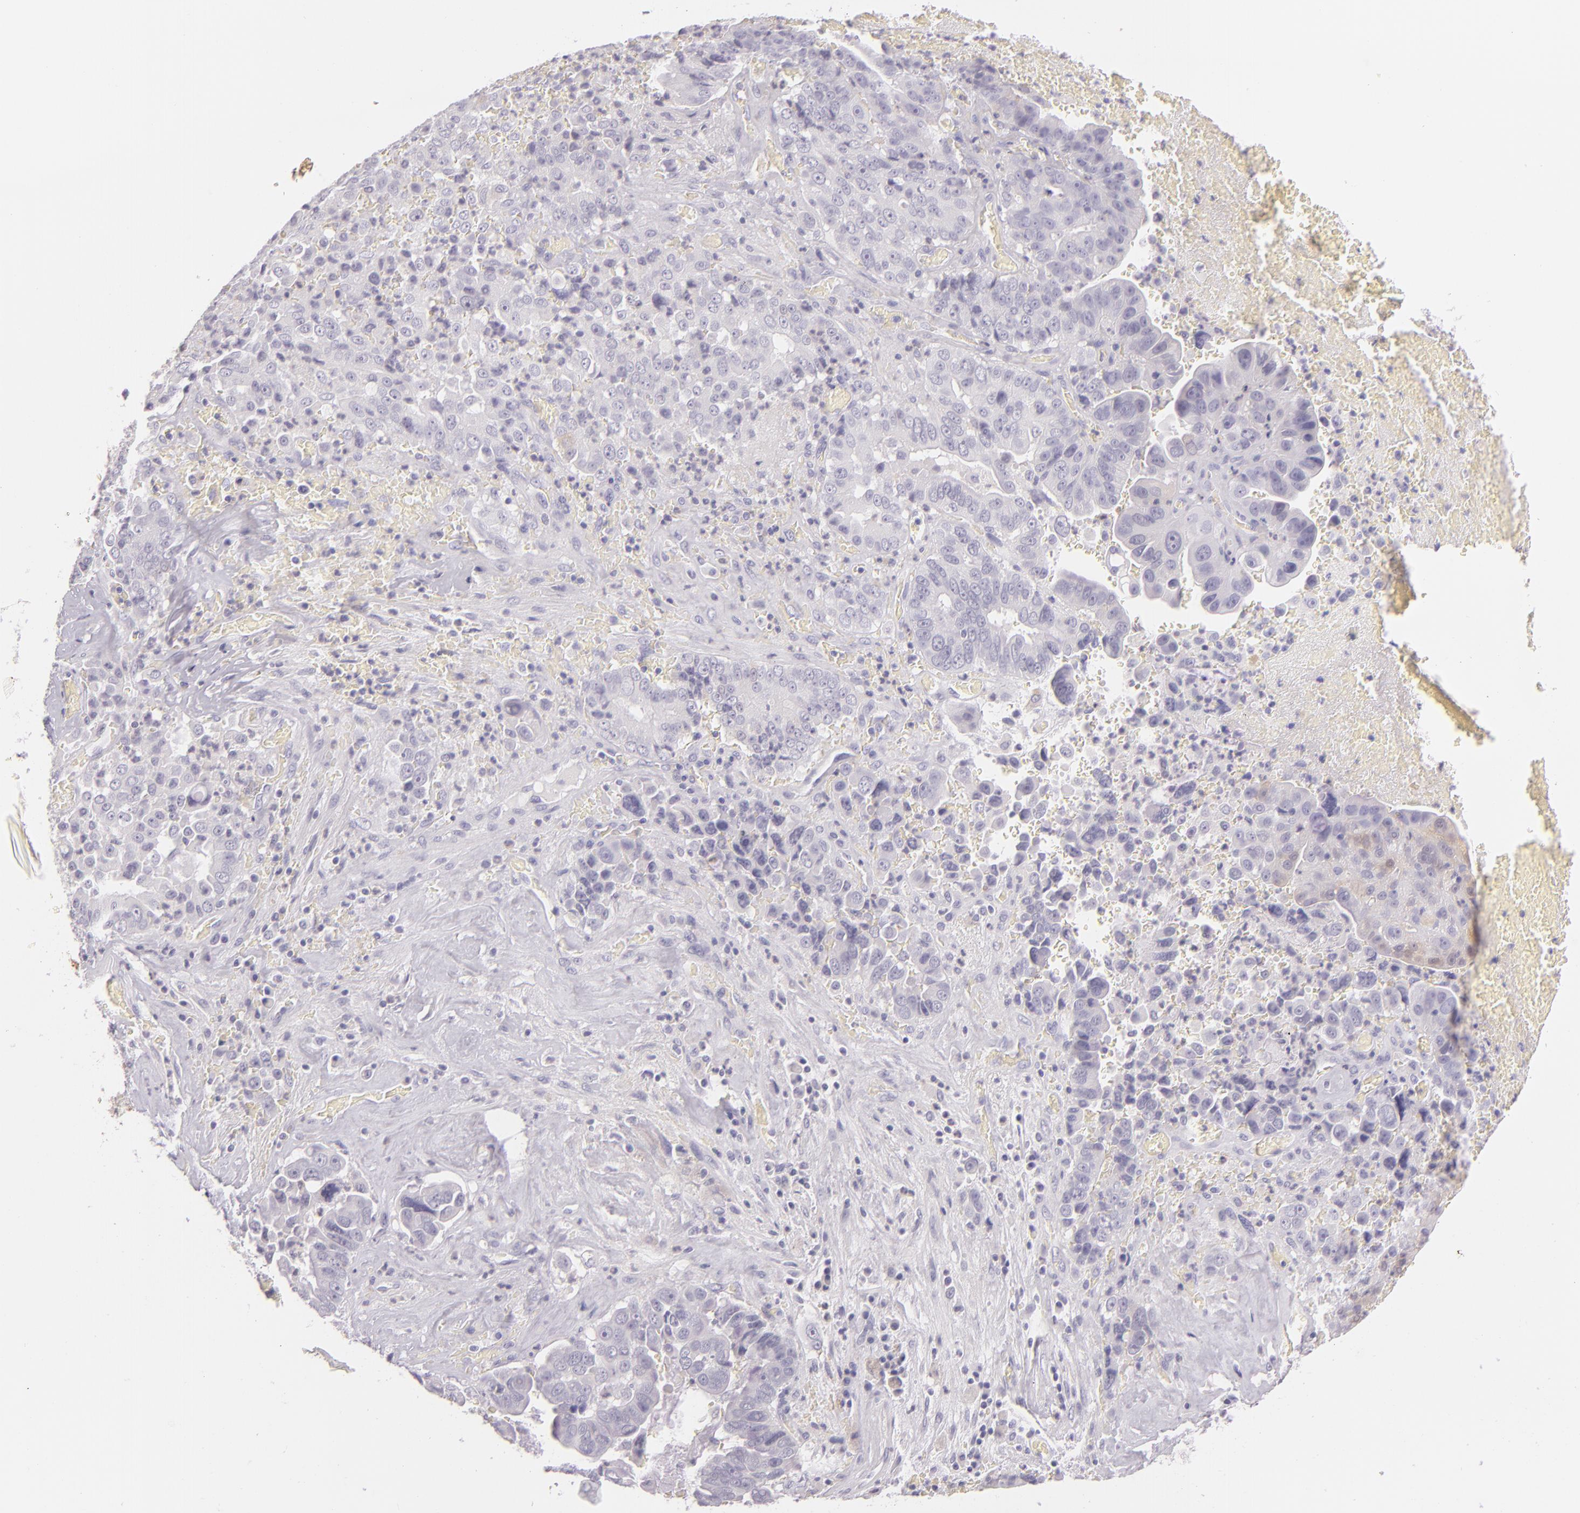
{"staining": {"intensity": "negative", "quantity": "none", "location": "none"}, "tissue": "liver cancer", "cell_type": "Tumor cells", "image_type": "cancer", "snomed": [{"axis": "morphology", "description": "Cholangiocarcinoma"}, {"axis": "topography", "description": "Liver"}], "caption": "Immunohistochemistry image of human cholangiocarcinoma (liver) stained for a protein (brown), which displays no expression in tumor cells. (Brightfield microscopy of DAB (3,3'-diaminobenzidine) IHC at high magnification).", "gene": "CBS", "patient": {"sex": "female", "age": 79}}